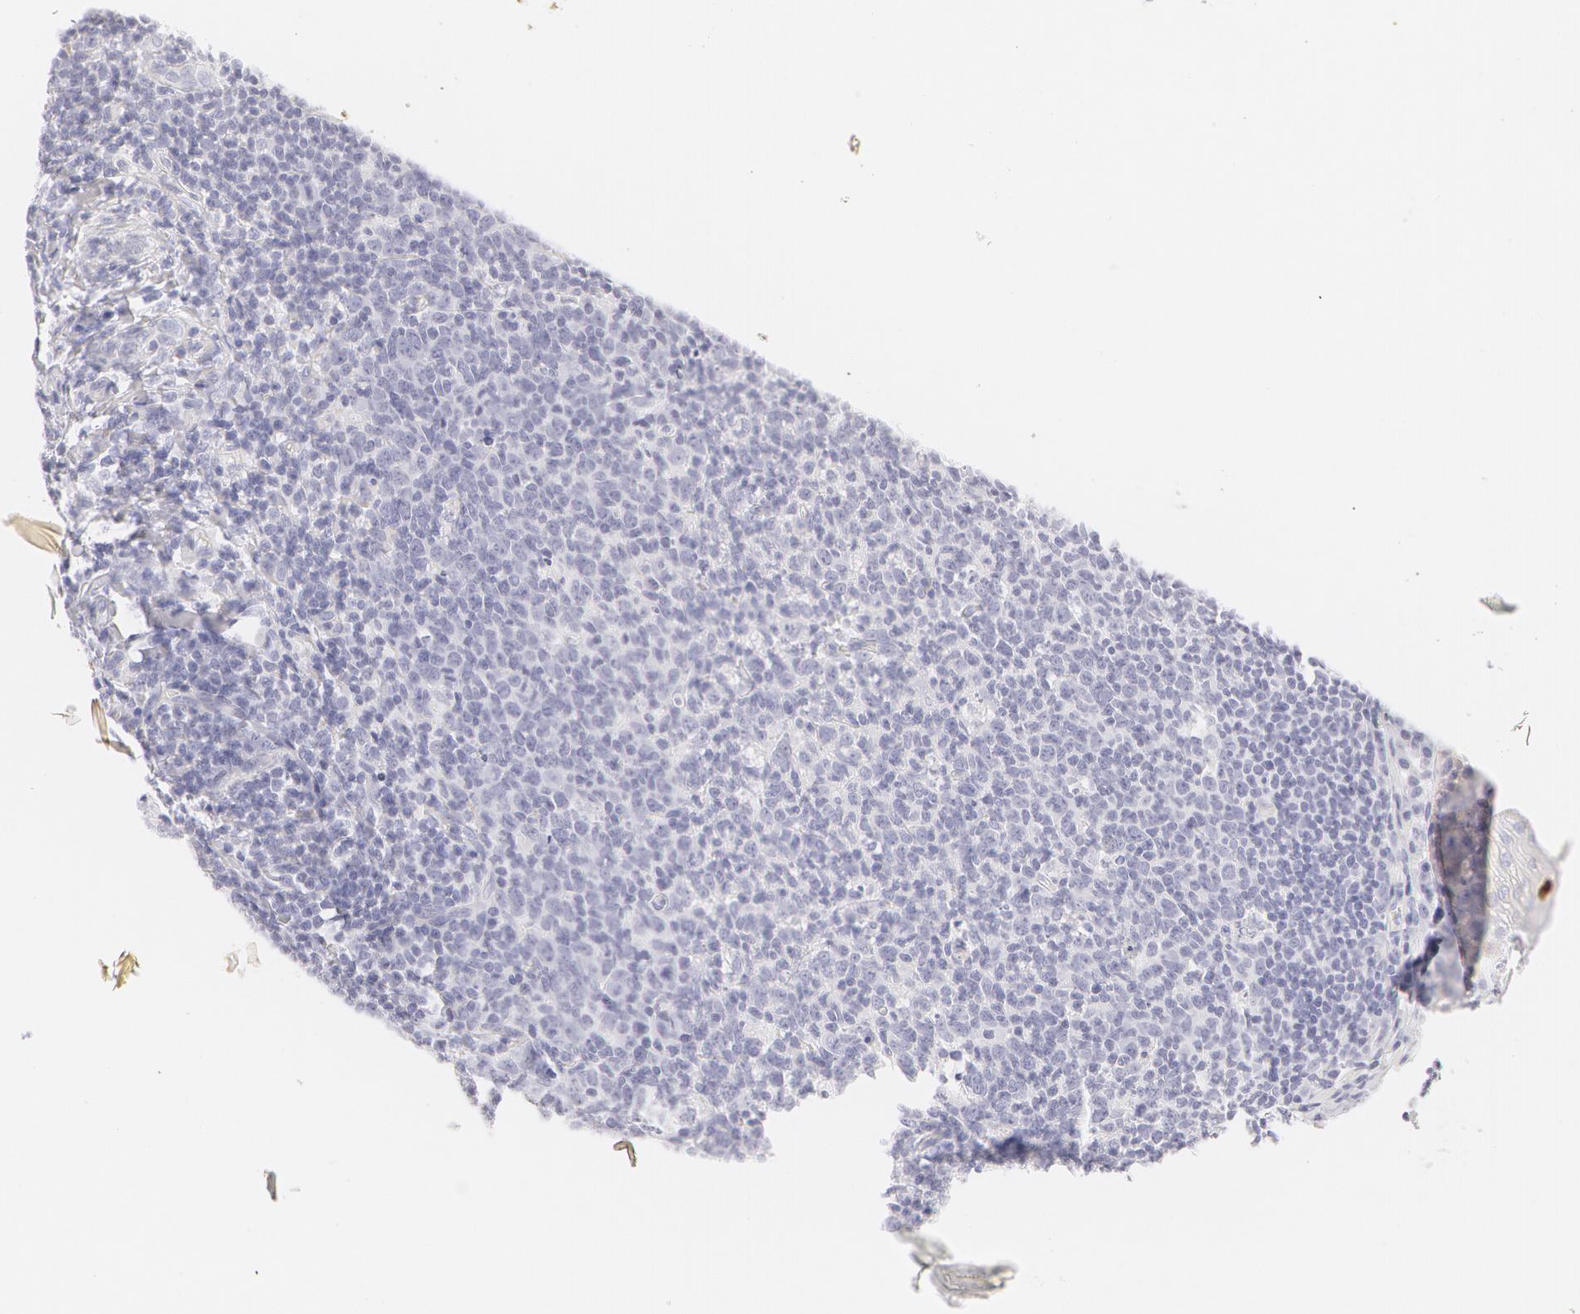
{"staining": {"intensity": "negative", "quantity": "none", "location": "none"}, "tissue": "tonsil", "cell_type": "Germinal center cells", "image_type": "normal", "snomed": [{"axis": "morphology", "description": "Normal tissue, NOS"}, {"axis": "topography", "description": "Tonsil"}], "caption": "Immunohistochemistry (IHC) photomicrograph of benign tonsil stained for a protein (brown), which reveals no expression in germinal center cells.", "gene": "KRT8", "patient": {"sex": "male", "age": 6}}